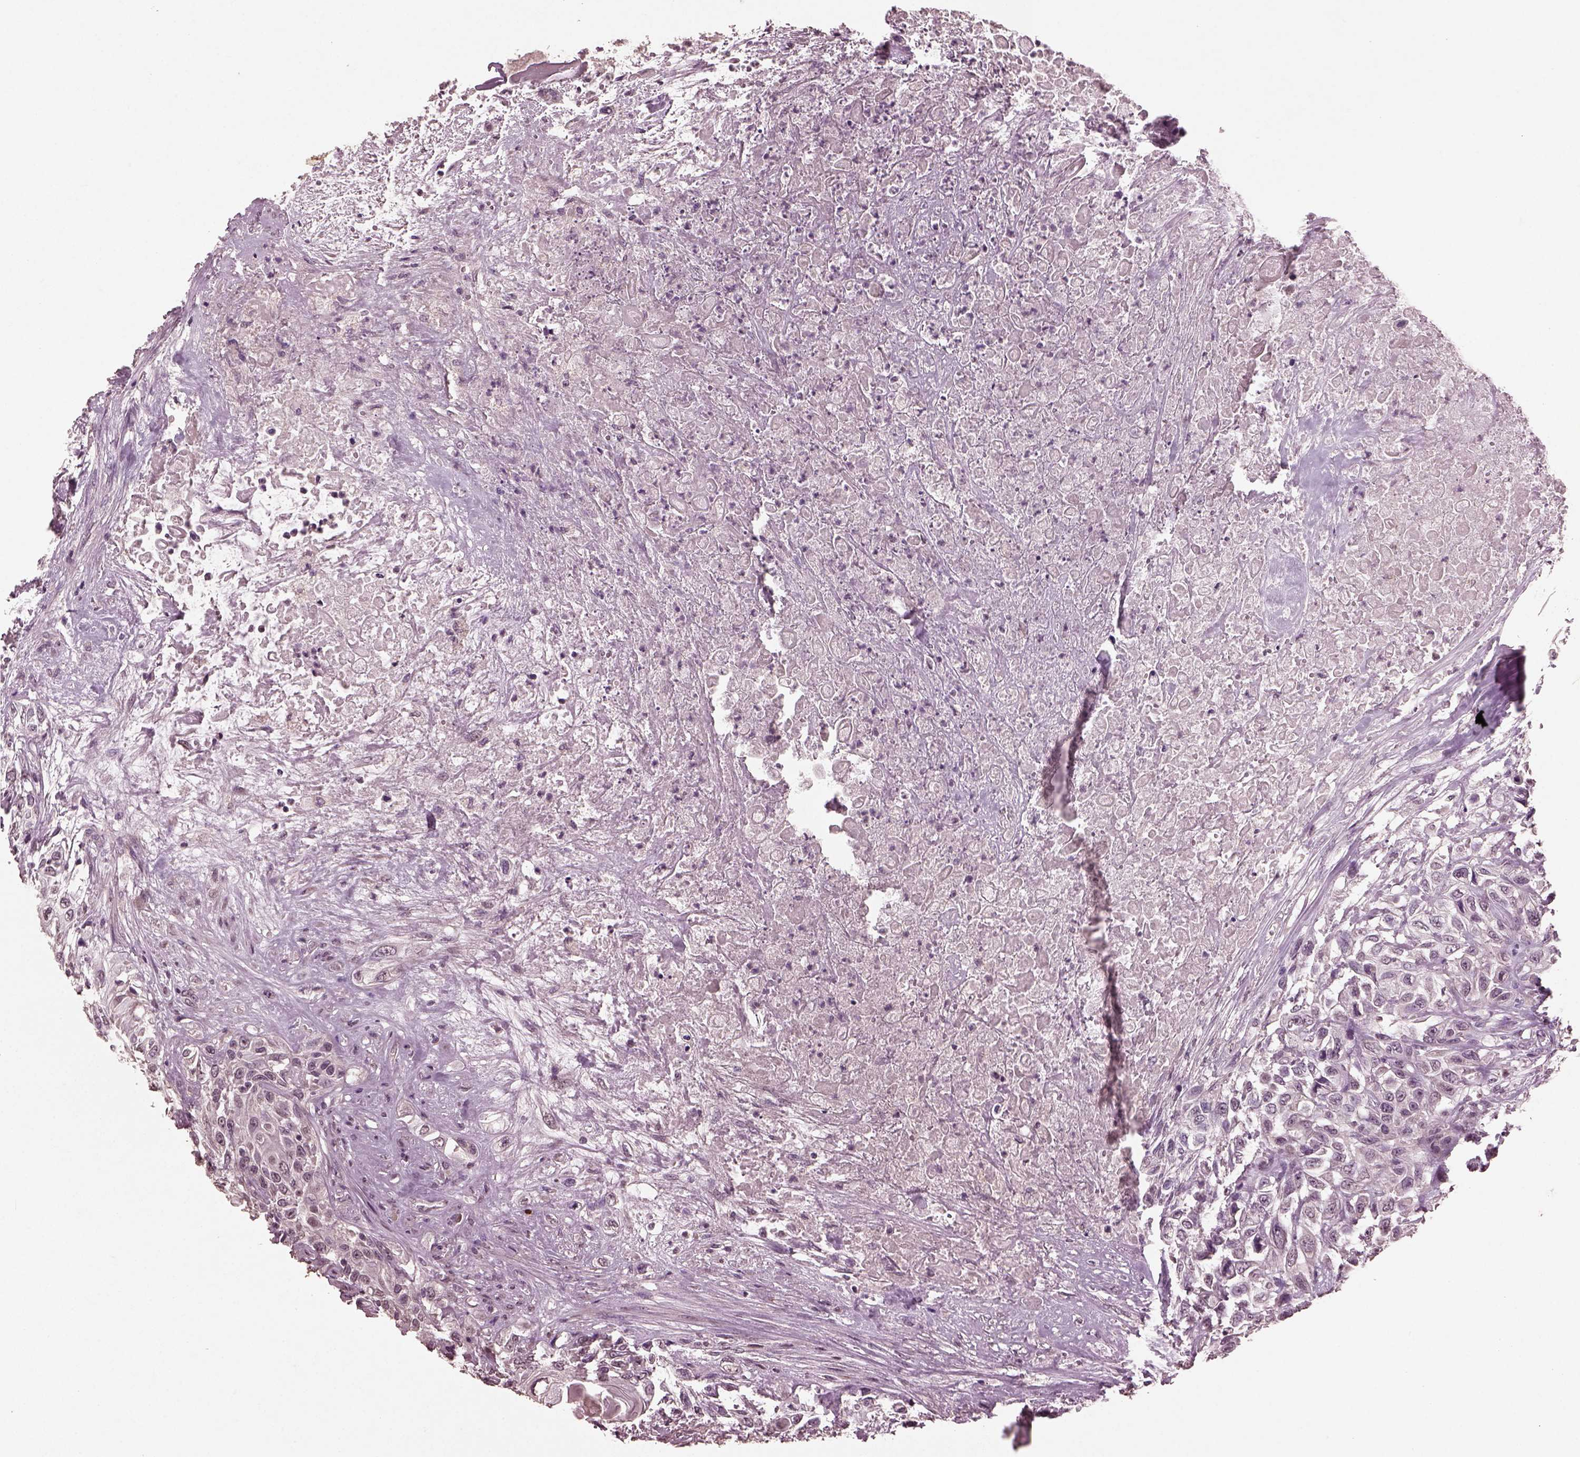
{"staining": {"intensity": "negative", "quantity": "none", "location": "none"}, "tissue": "urothelial cancer", "cell_type": "Tumor cells", "image_type": "cancer", "snomed": [{"axis": "morphology", "description": "Urothelial carcinoma, High grade"}, {"axis": "topography", "description": "Urinary bladder"}], "caption": "High-grade urothelial carcinoma was stained to show a protein in brown. There is no significant expression in tumor cells.", "gene": "IL18RAP", "patient": {"sex": "female", "age": 56}}